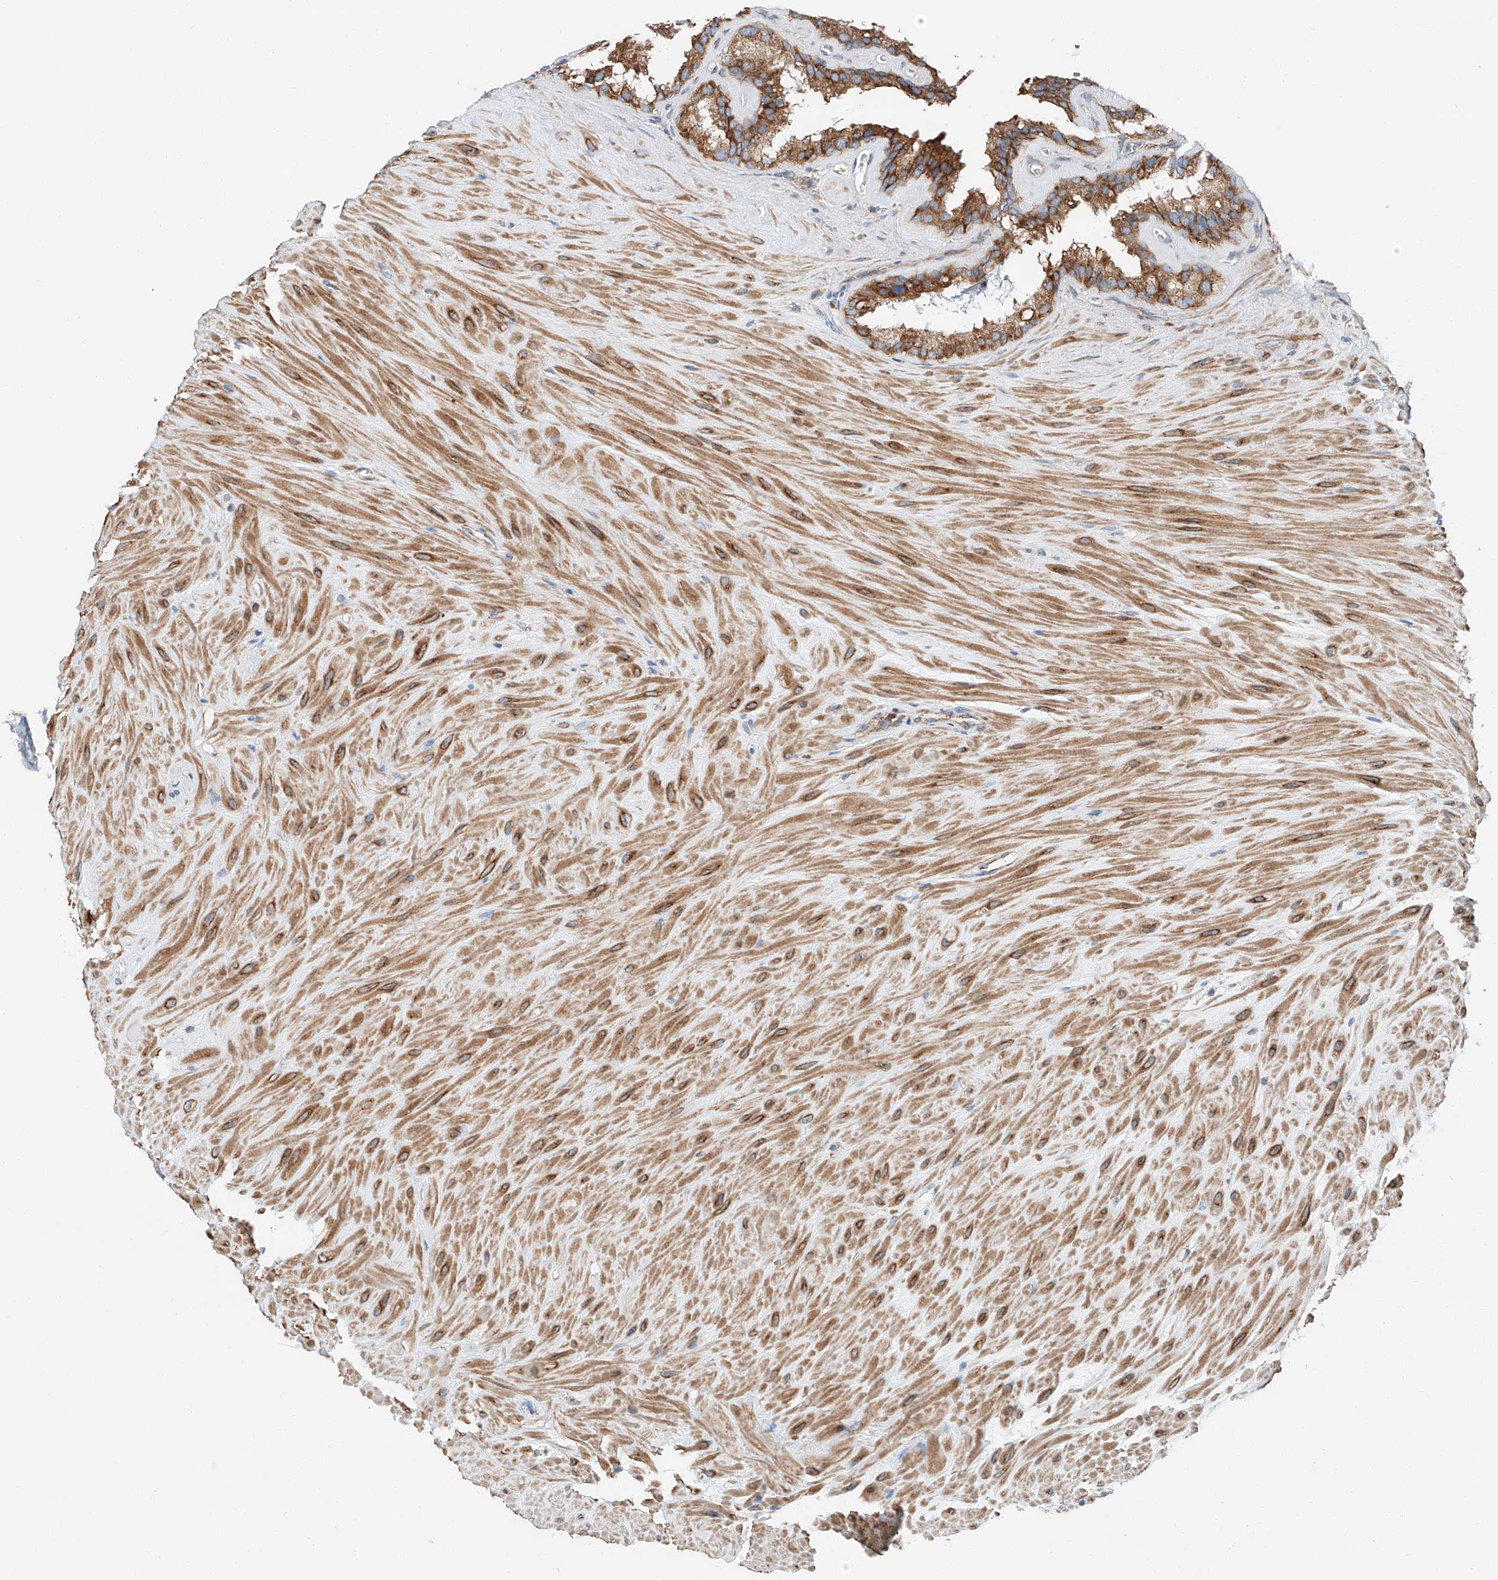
{"staining": {"intensity": "strong", "quantity": ">75%", "location": "cytoplasmic/membranous"}, "tissue": "seminal vesicle", "cell_type": "Glandular cells", "image_type": "normal", "snomed": [{"axis": "morphology", "description": "Normal tissue, NOS"}, {"axis": "topography", "description": "Prostate"}, {"axis": "topography", "description": "Seminal veicle"}], "caption": "Protein expression analysis of benign seminal vesicle shows strong cytoplasmic/membranous staining in about >75% of glandular cells.", "gene": "ZC3H15", "patient": {"sex": "male", "age": 59}}